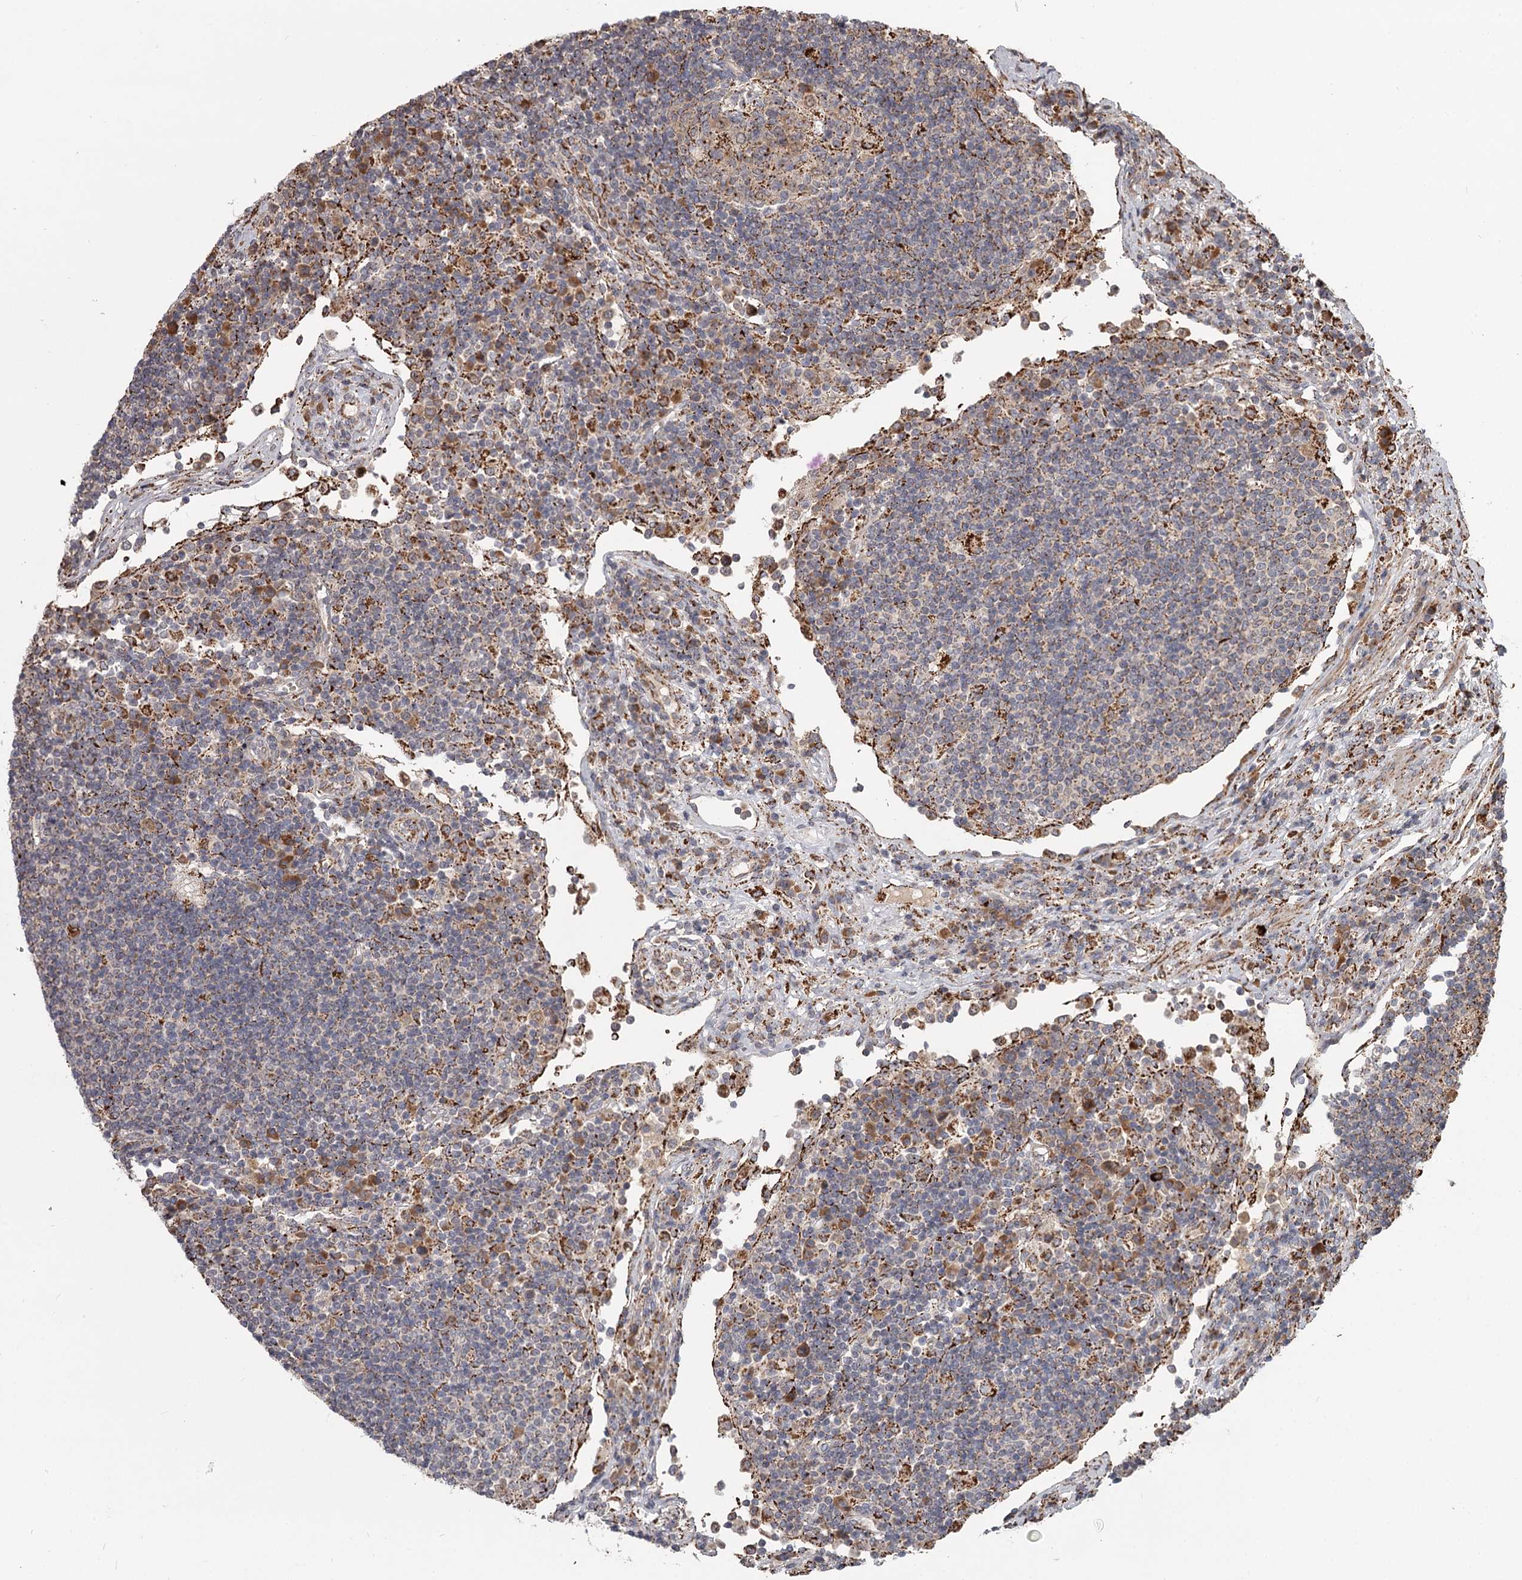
{"staining": {"intensity": "moderate", "quantity": "<25%", "location": "cytoplasmic/membranous"}, "tissue": "lymph node", "cell_type": "Germinal center cells", "image_type": "normal", "snomed": [{"axis": "morphology", "description": "Normal tissue, NOS"}, {"axis": "topography", "description": "Lymph node"}], "caption": "A high-resolution image shows immunohistochemistry (IHC) staining of benign lymph node, which exhibits moderate cytoplasmic/membranous expression in about <25% of germinal center cells.", "gene": "CDC123", "patient": {"sex": "female", "age": 53}}